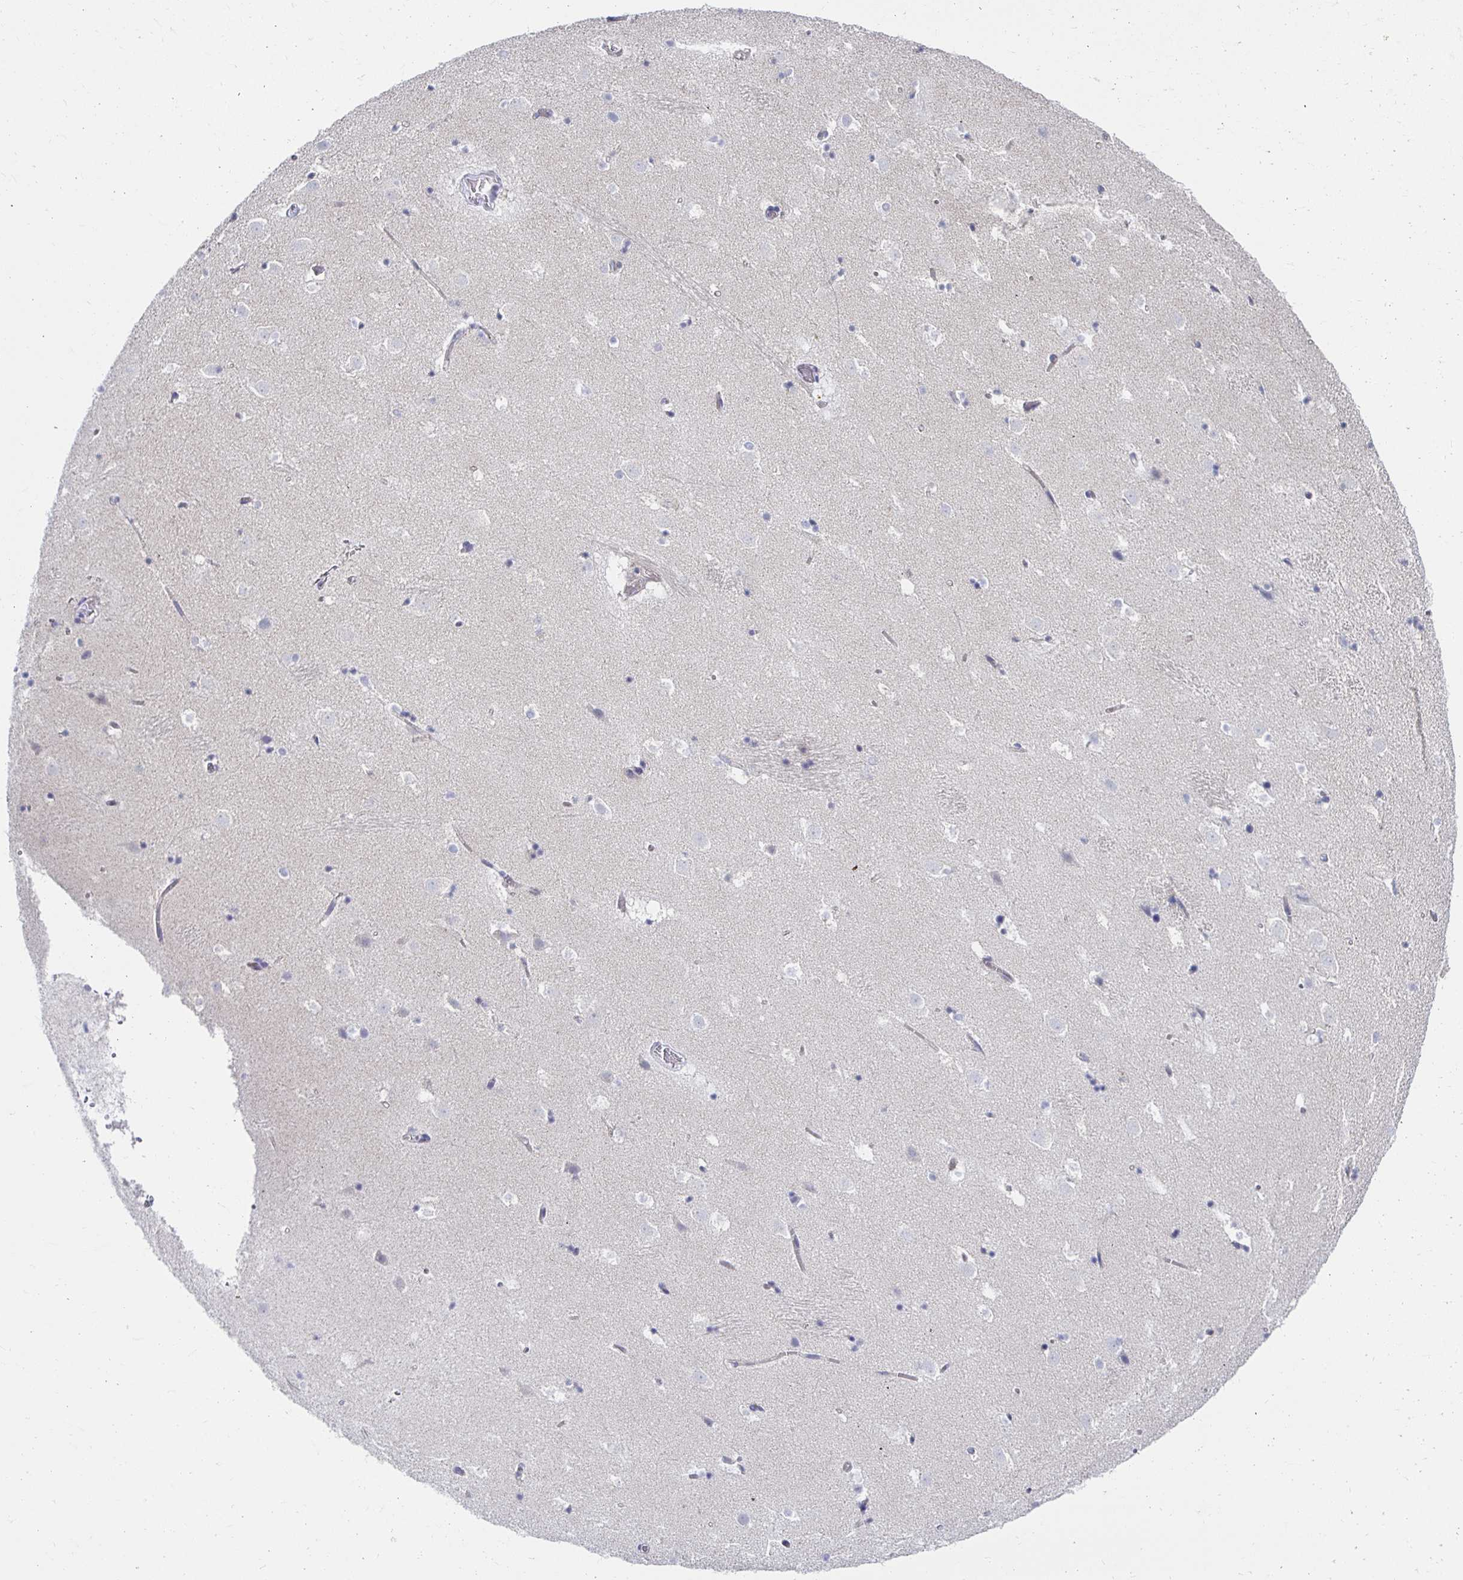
{"staining": {"intensity": "negative", "quantity": "none", "location": "none"}, "tissue": "caudate", "cell_type": "Glial cells", "image_type": "normal", "snomed": [{"axis": "morphology", "description": "Normal tissue, NOS"}, {"axis": "topography", "description": "Lateral ventricle wall"}], "caption": "An IHC histopathology image of unremarkable caudate is shown. There is no staining in glial cells of caudate. (DAB IHC, high magnification).", "gene": "NOCT", "patient": {"sex": "male", "age": 37}}